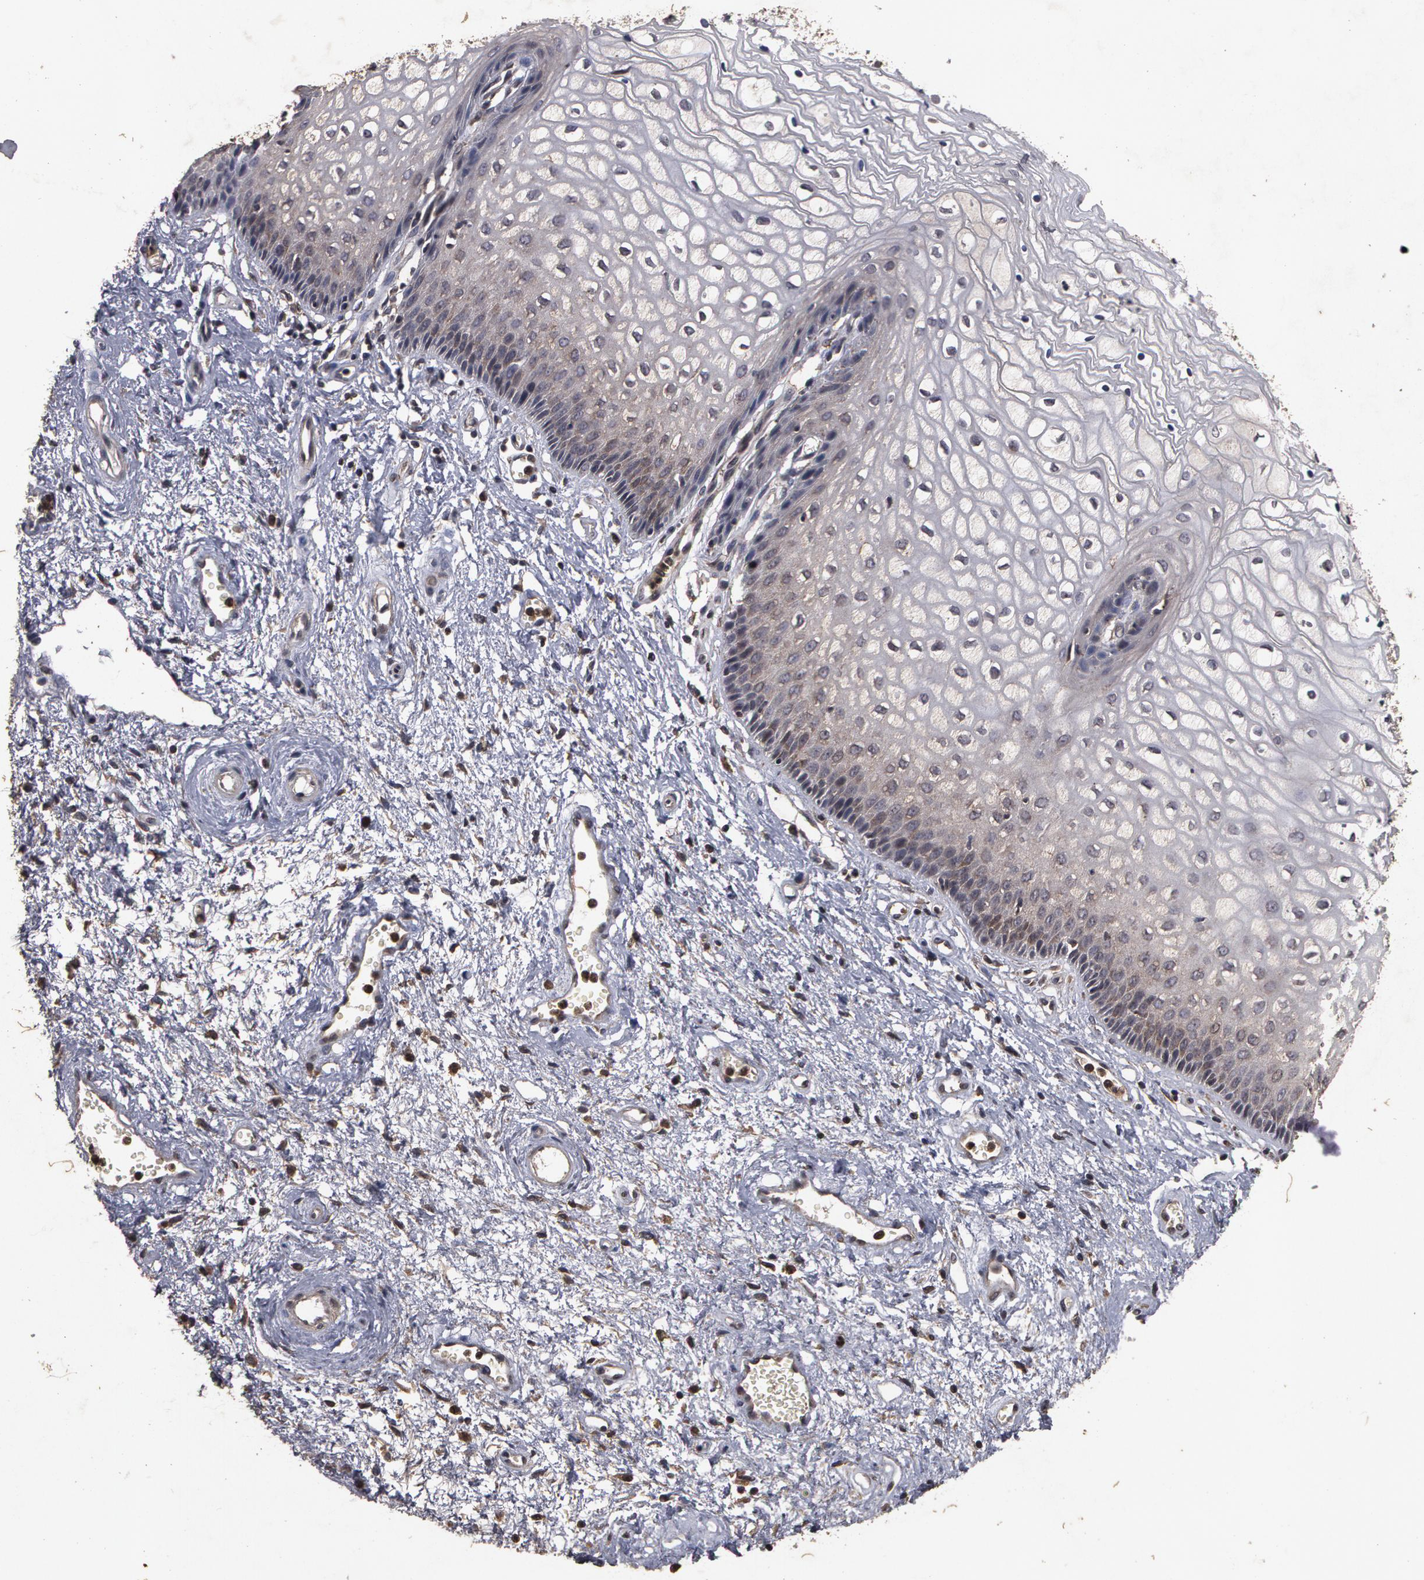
{"staining": {"intensity": "negative", "quantity": "none", "location": "none"}, "tissue": "vagina", "cell_type": "Squamous epithelial cells", "image_type": "normal", "snomed": [{"axis": "morphology", "description": "Normal tissue, NOS"}, {"axis": "topography", "description": "Vagina"}], "caption": "IHC of unremarkable vagina shows no positivity in squamous epithelial cells.", "gene": "CALR", "patient": {"sex": "female", "age": 34}}